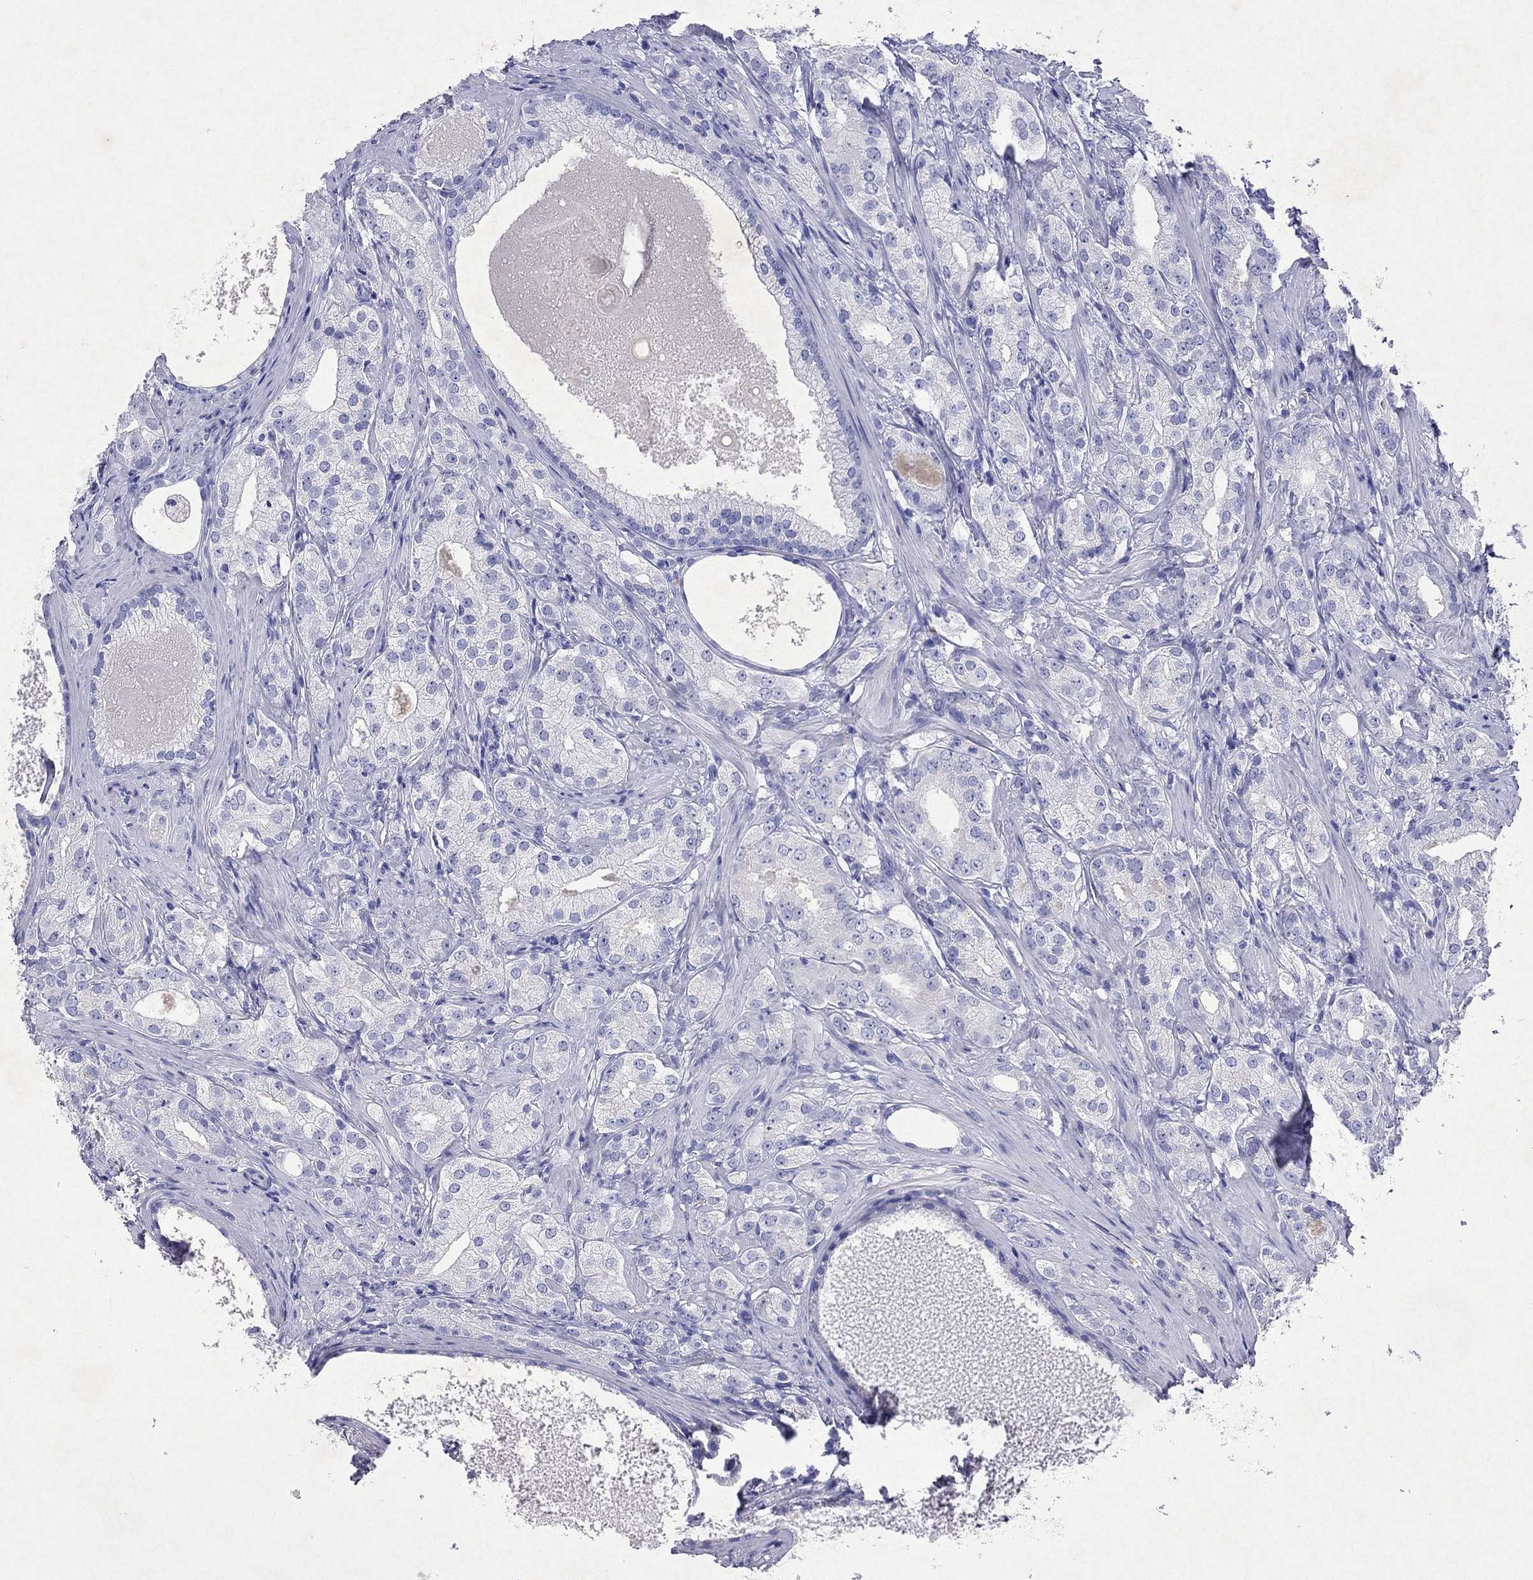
{"staining": {"intensity": "negative", "quantity": "none", "location": "none"}, "tissue": "prostate cancer", "cell_type": "Tumor cells", "image_type": "cancer", "snomed": [{"axis": "morphology", "description": "Adenocarcinoma, High grade"}, {"axis": "topography", "description": "Prostate and seminal vesicle, NOS"}], "caption": "This is an immunohistochemistry micrograph of human prostate high-grade adenocarcinoma. There is no expression in tumor cells.", "gene": "ARMC12", "patient": {"sex": "male", "age": 62}}